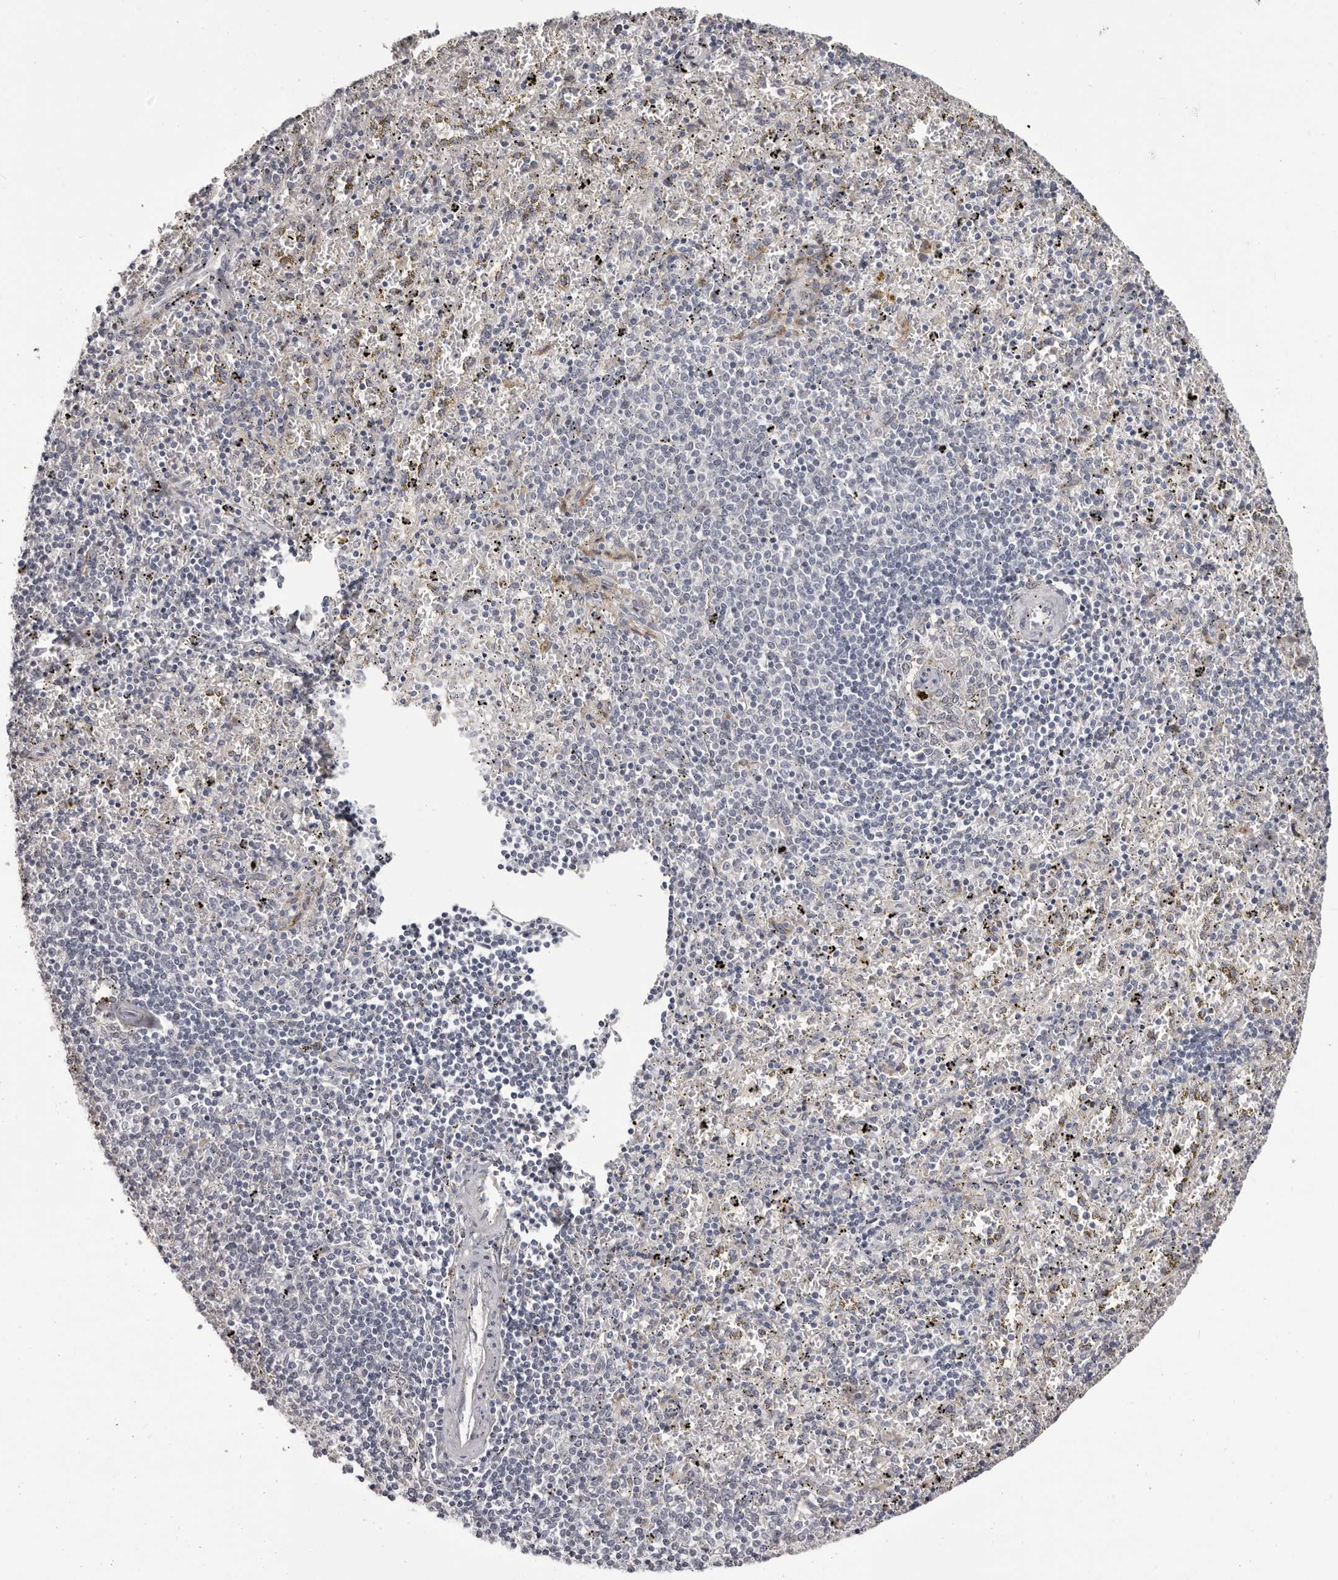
{"staining": {"intensity": "moderate", "quantity": "<25%", "location": "cytoplasmic/membranous"}, "tissue": "spleen", "cell_type": "Cells in red pulp", "image_type": "normal", "snomed": [{"axis": "morphology", "description": "Normal tissue, NOS"}, {"axis": "topography", "description": "Spleen"}], "caption": "The image exhibits a brown stain indicating the presence of a protein in the cytoplasmic/membranous of cells in red pulp in spleen. Immunohistochemistry stains the protein in brown and the nuclei are stained blue.", "gene": "OTUD3", "patient": {"sex": "male", "age": 11}}